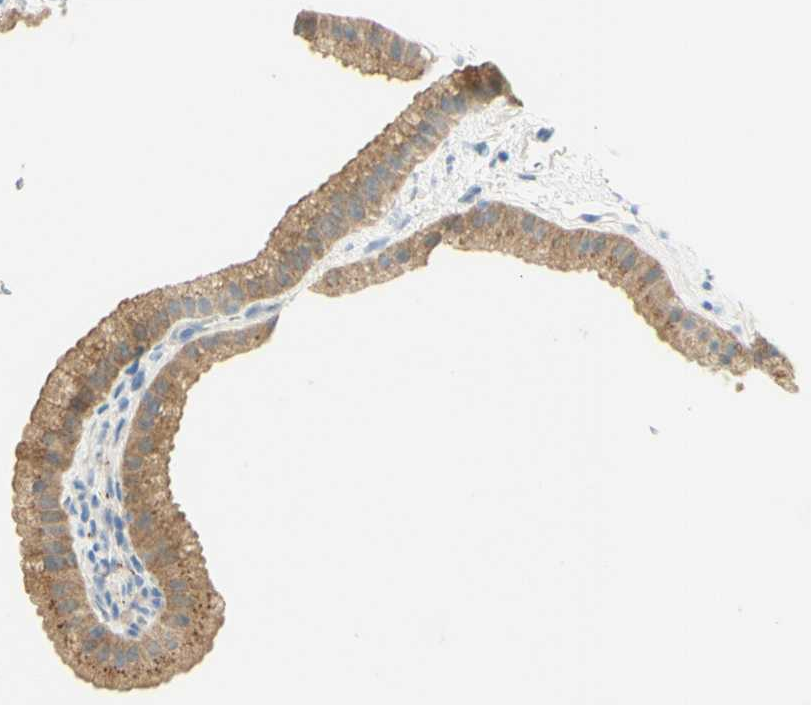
{"staining": {"intensity": "moderate", "quantity": ">75%", "location": "cytoplasmic/membranous"}, "tissue": "gallbladder", "cell_type": "Glandular cells", "image_type": "normal", "snomed": [{"axis": "morphology", "description": "Normal tissue, NOS"}, {"axis": "topography", "description": "Gallbladder"}], "caption": "Moderate cytoplasmic/membranous expression is seen in approximately >75% of glandular cells in unremarkable gallbladder.", "gene": "GCNT3", "patient": {"sex": "female", "age": 64}}